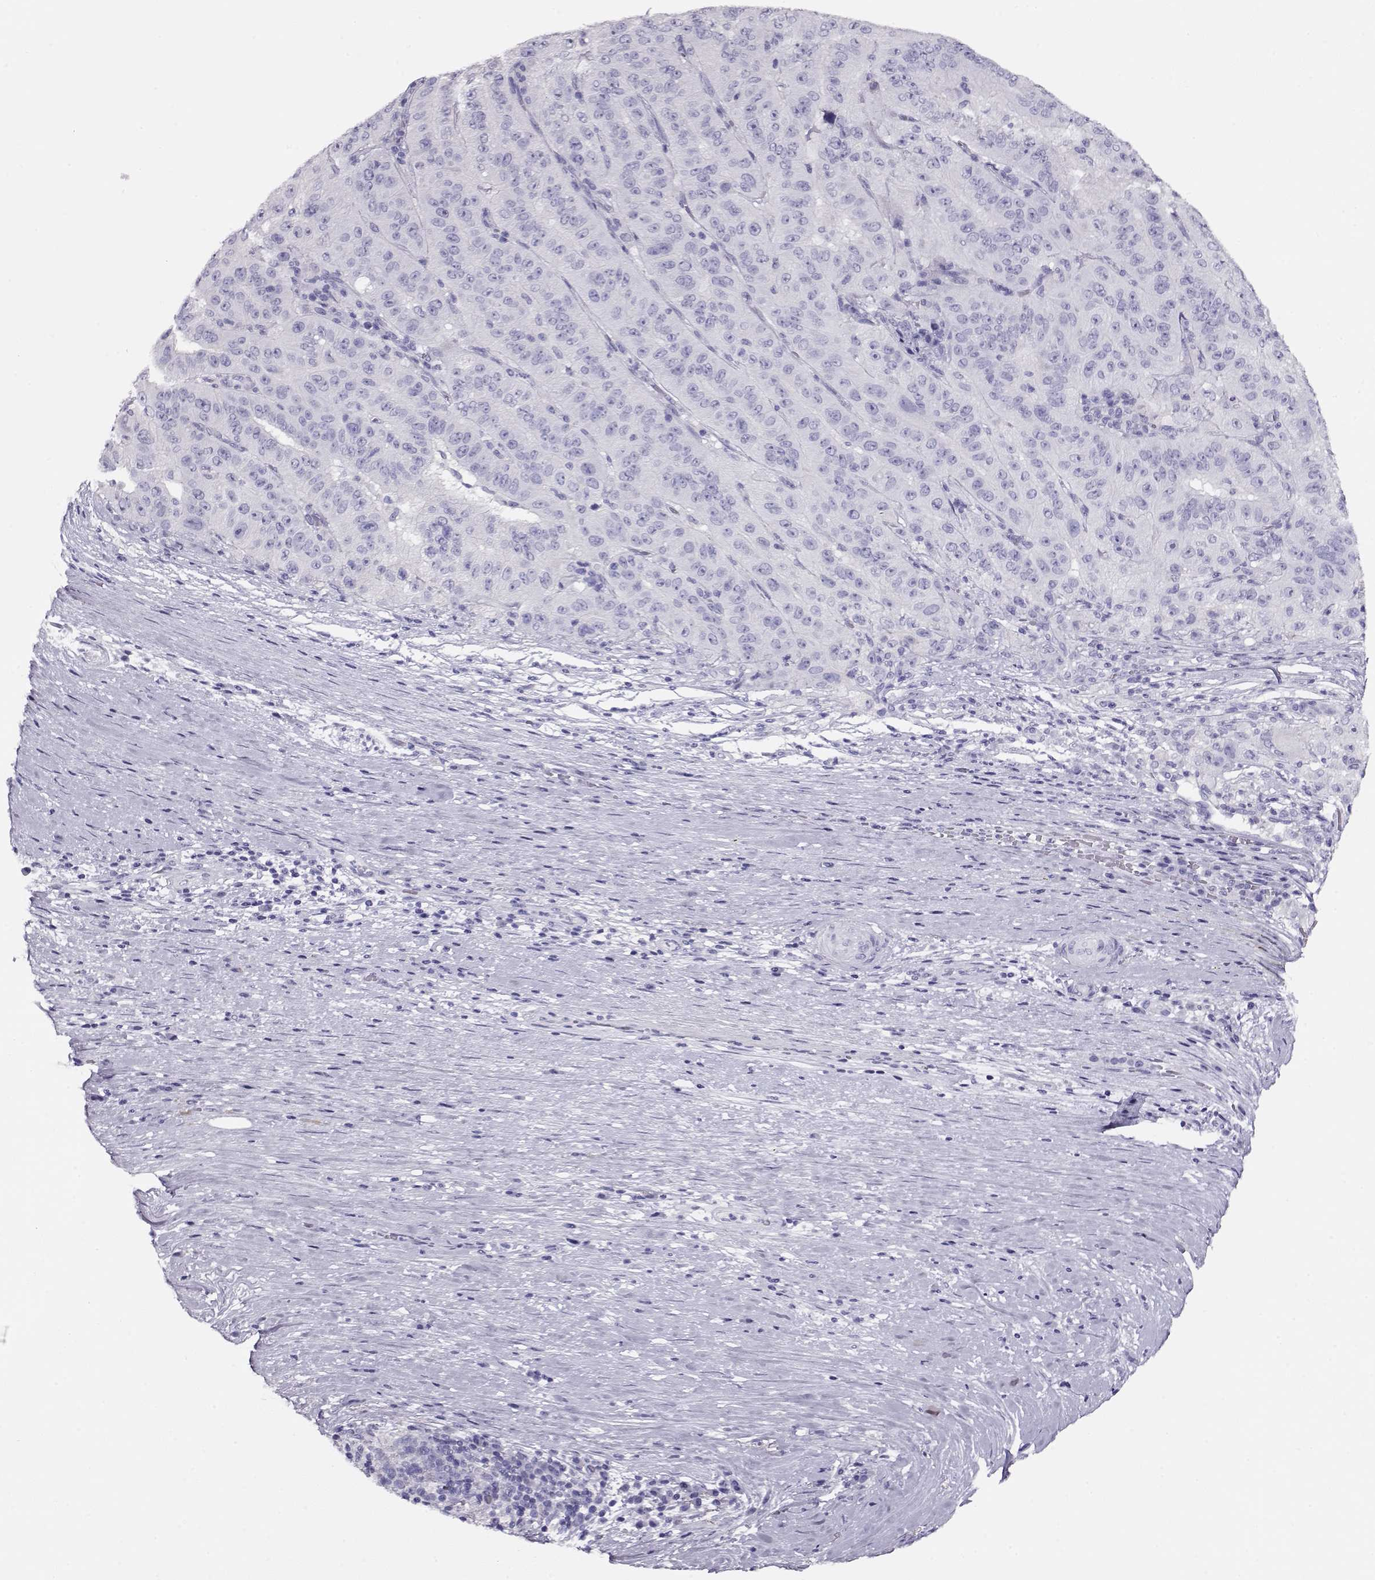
{"staining": {"intensity": "negative", "quantity": "none", "location": "none"}, "tissue": "pancreatic cancer", "cell_type": "Tumor cells", "image_type": "cancer", "snomed": [{"axis": "morphology", "description": "Adenocarcinoma, NOS"}, {"axis": "topography", "description": "Pancreas"}], "caption": "Protein analysis of pancreatic cancer displays no significant positivity in tumor cells. The staining was performed using DAB (3,3'-diaminobenzidine) to visualize the protein expression in brown, while the nuclei were stained in blue with hematoxylin (Magnification: 20x).", "gene": "CRX", "patient": {"sex": "male", "age": 63}}